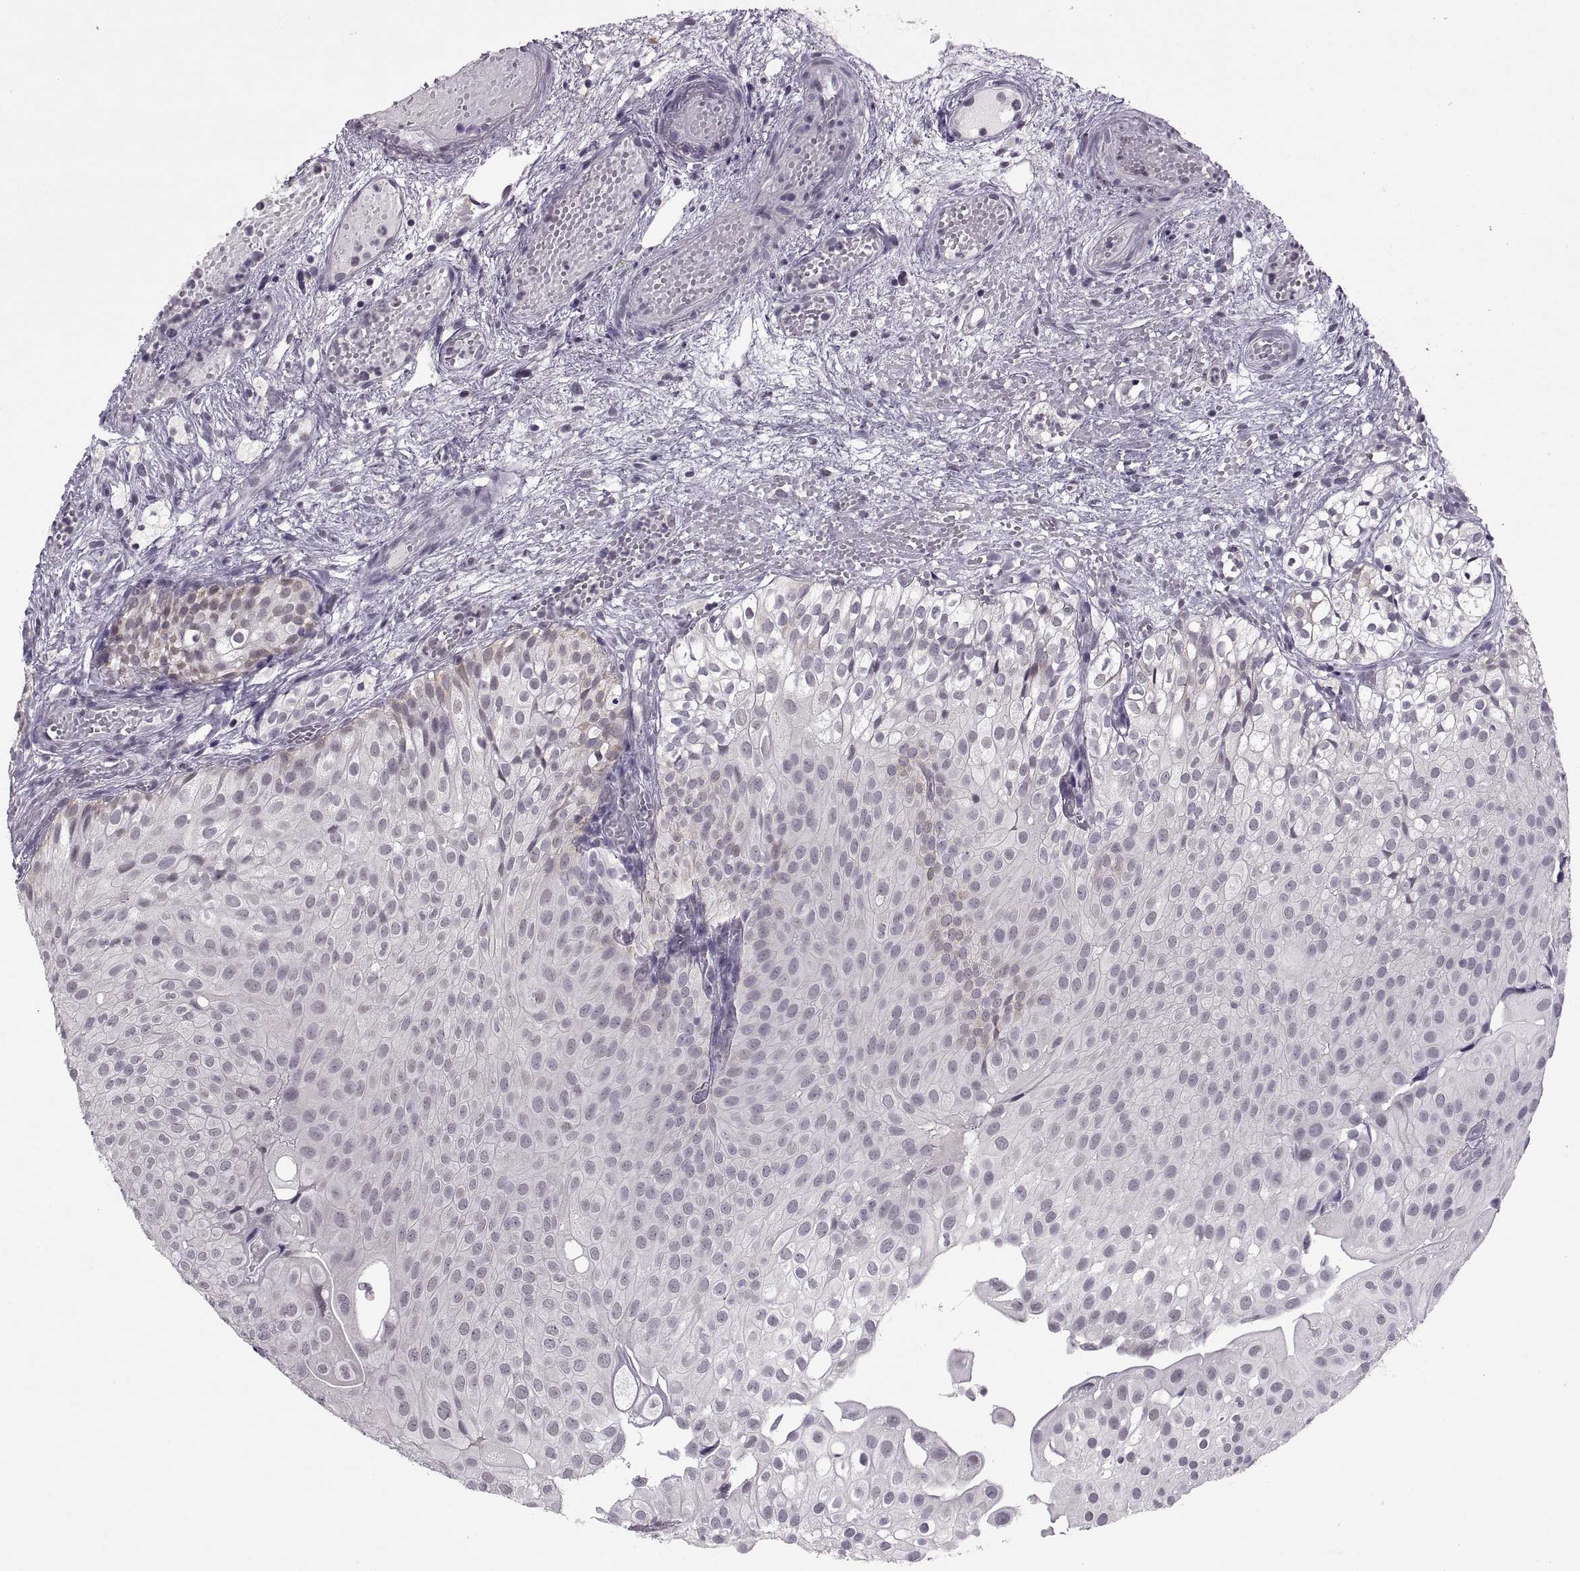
{"staining": {"intensity": "negative", "quantity": "none", "location": "none"}, "tissue": "urothelial cancer", "cell_type": "Tumor cells", "image_type": "cancer", "snomed": [{"axis": "morphology", "description": "Urothelial carcinoma, Low grade"}, {"axis": "topography", "description": "Urinary bladder"}], "caption": "High power microscopy photomicrograph of an immunohistochemistry image of urothelial cancer, revealing no significant staining in tumor cells. (DAB (3,3'-diaminobenzidine) immunohistochemistry (IHC), high magnification).", "gene": "OTP", "patient": {"sex": "male", "age": 72}}